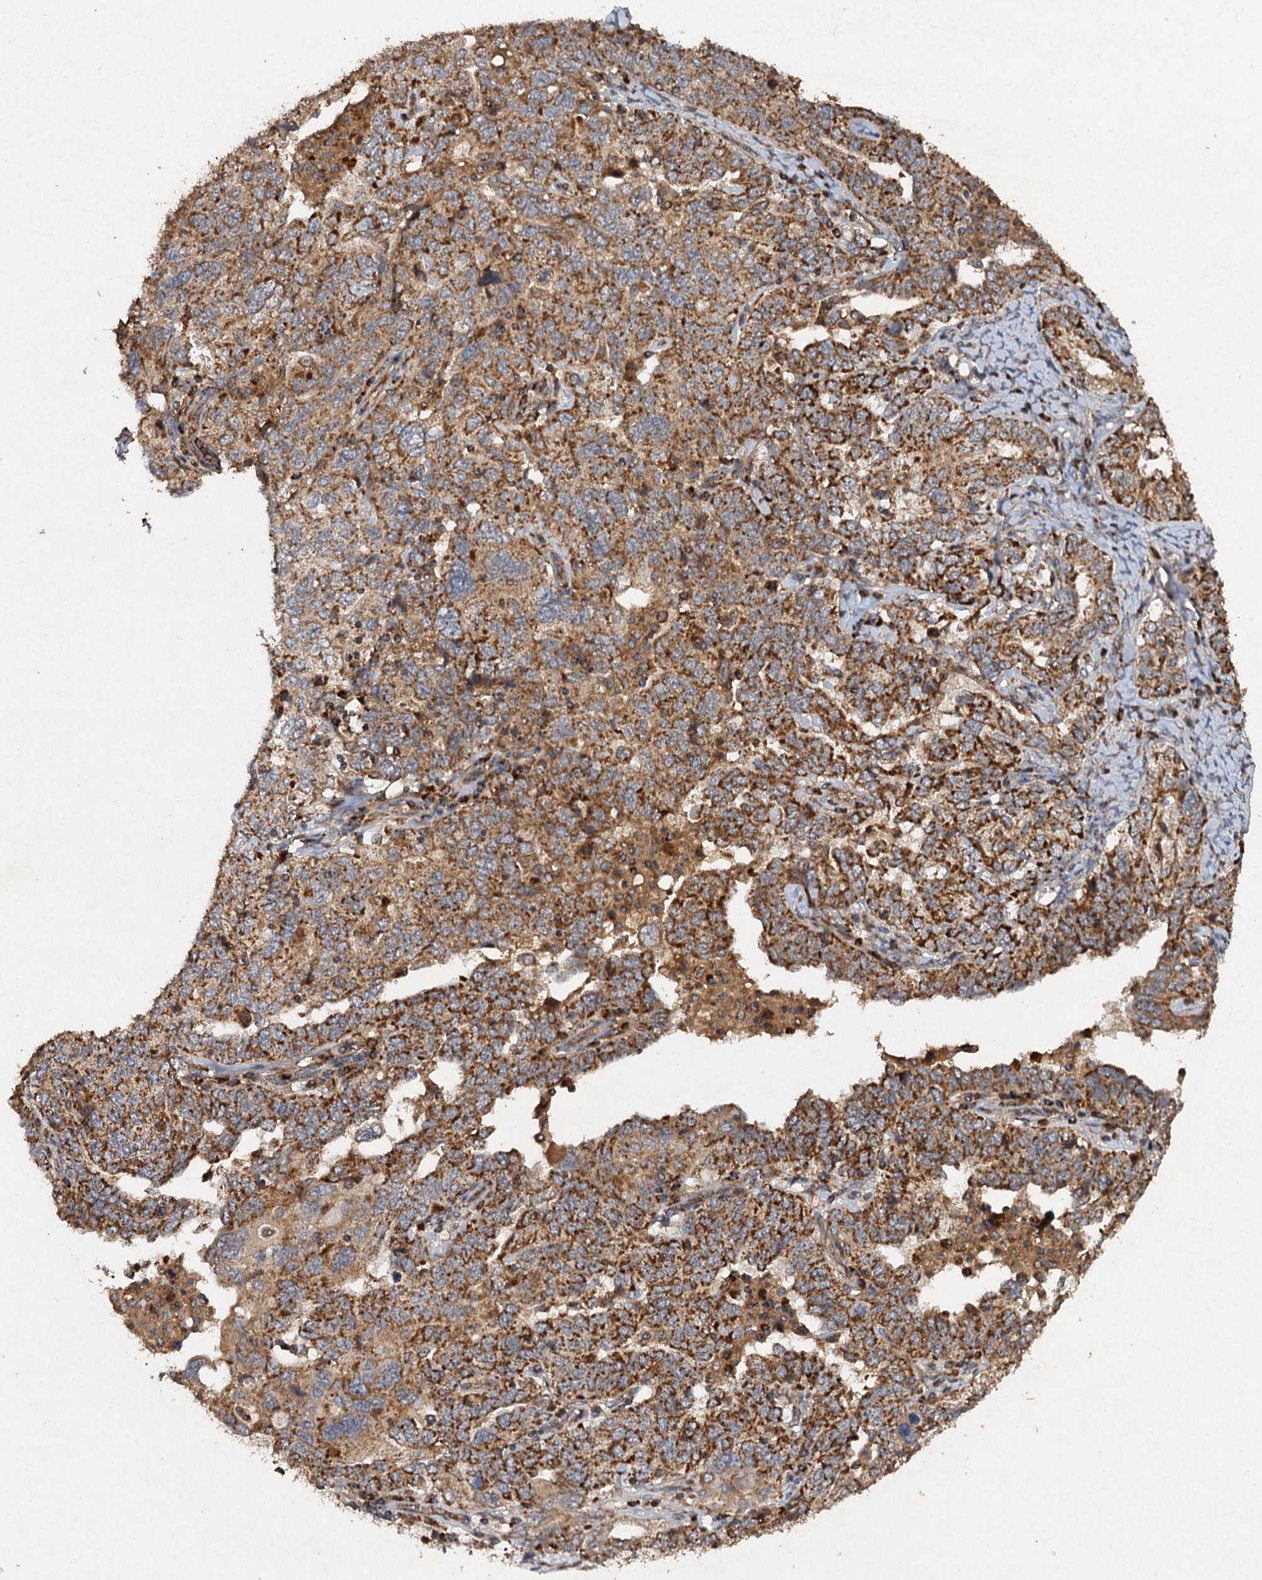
{"staining": {"intensity": "moderate", "quantity": ">75%", "location": "cytoplasmic/membranous"}, "tissue": "ovarian cancer", "cell_type": "Tumor cells", "image_type": "cancer", "snomed": [{"axis": "morphology", "description": "Carcinoma, endometroid"}, {"axis": "topography", "description": "Ovary"}], "caption": "Tumor cells demonstrate medium levels of moderate cytoplasmic/membranous expression in about >75% of cells in human ovarian endometroid carcinoma.", "gene": "NDUFA13", "patient": {"sex": "female", "age": 62}}